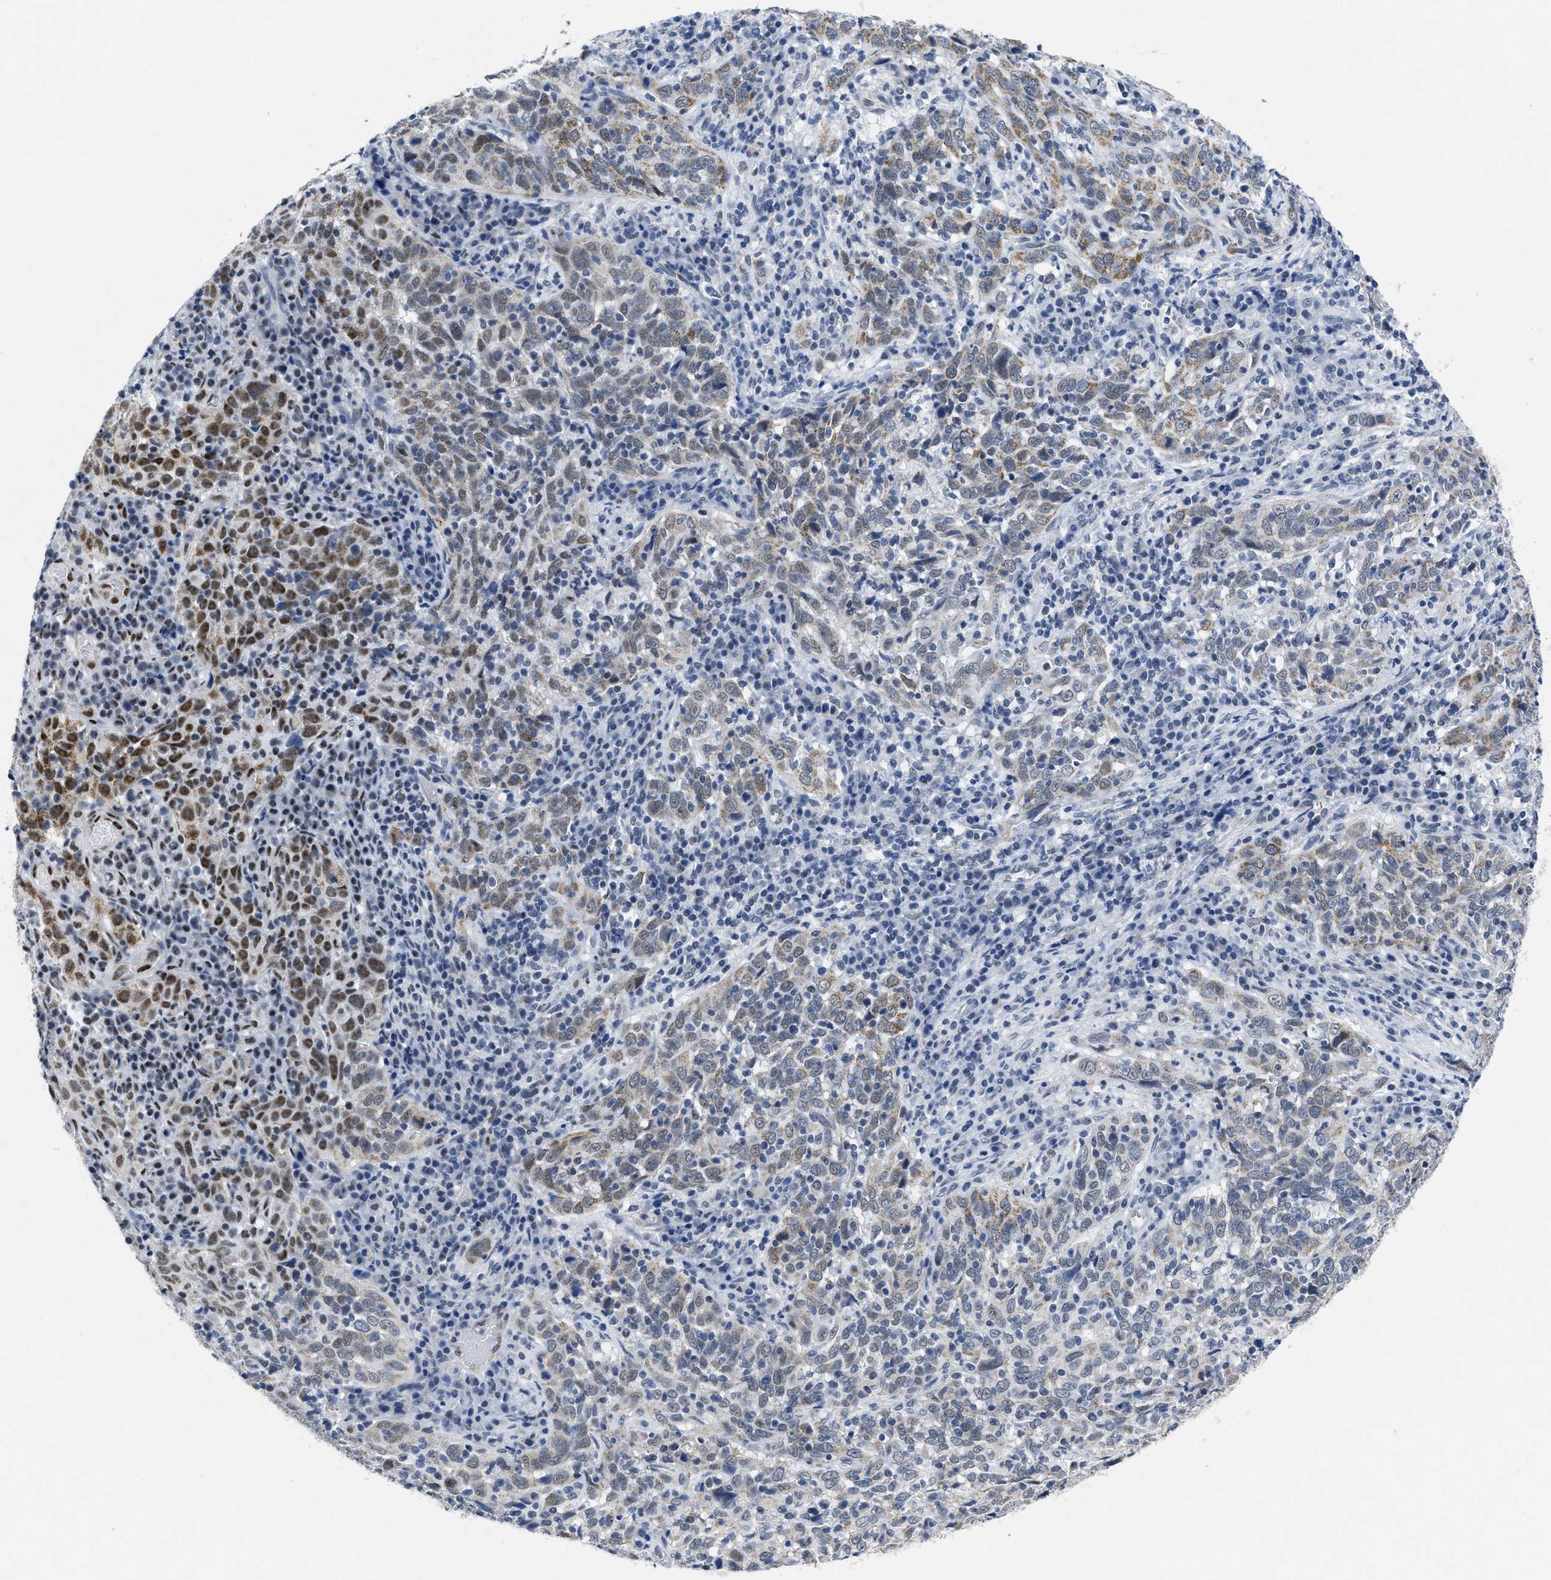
{"staining": {"intensity": "moderate", "quantity": "<25%", "location": "cytoplasmic/membranous,nuclear"}, "tissue": "cervical cancer", "cell_type": "Tumor cells", "image_type": "cancer", "snomed": [{"axis": "morphology", "description": "Squamous cell carcinoma, NOS"}, {"axis": "topography", "description": "Cervix"}], "caption": "This is an image of IHC staining of cervical cancer (squamous cell carcinoma), which shows moderate positivity in the cytoplasmic/membranous and nuclear of tumor cells.", "gene": "ID3", "patient": {"sex": "female", "age": 46}}